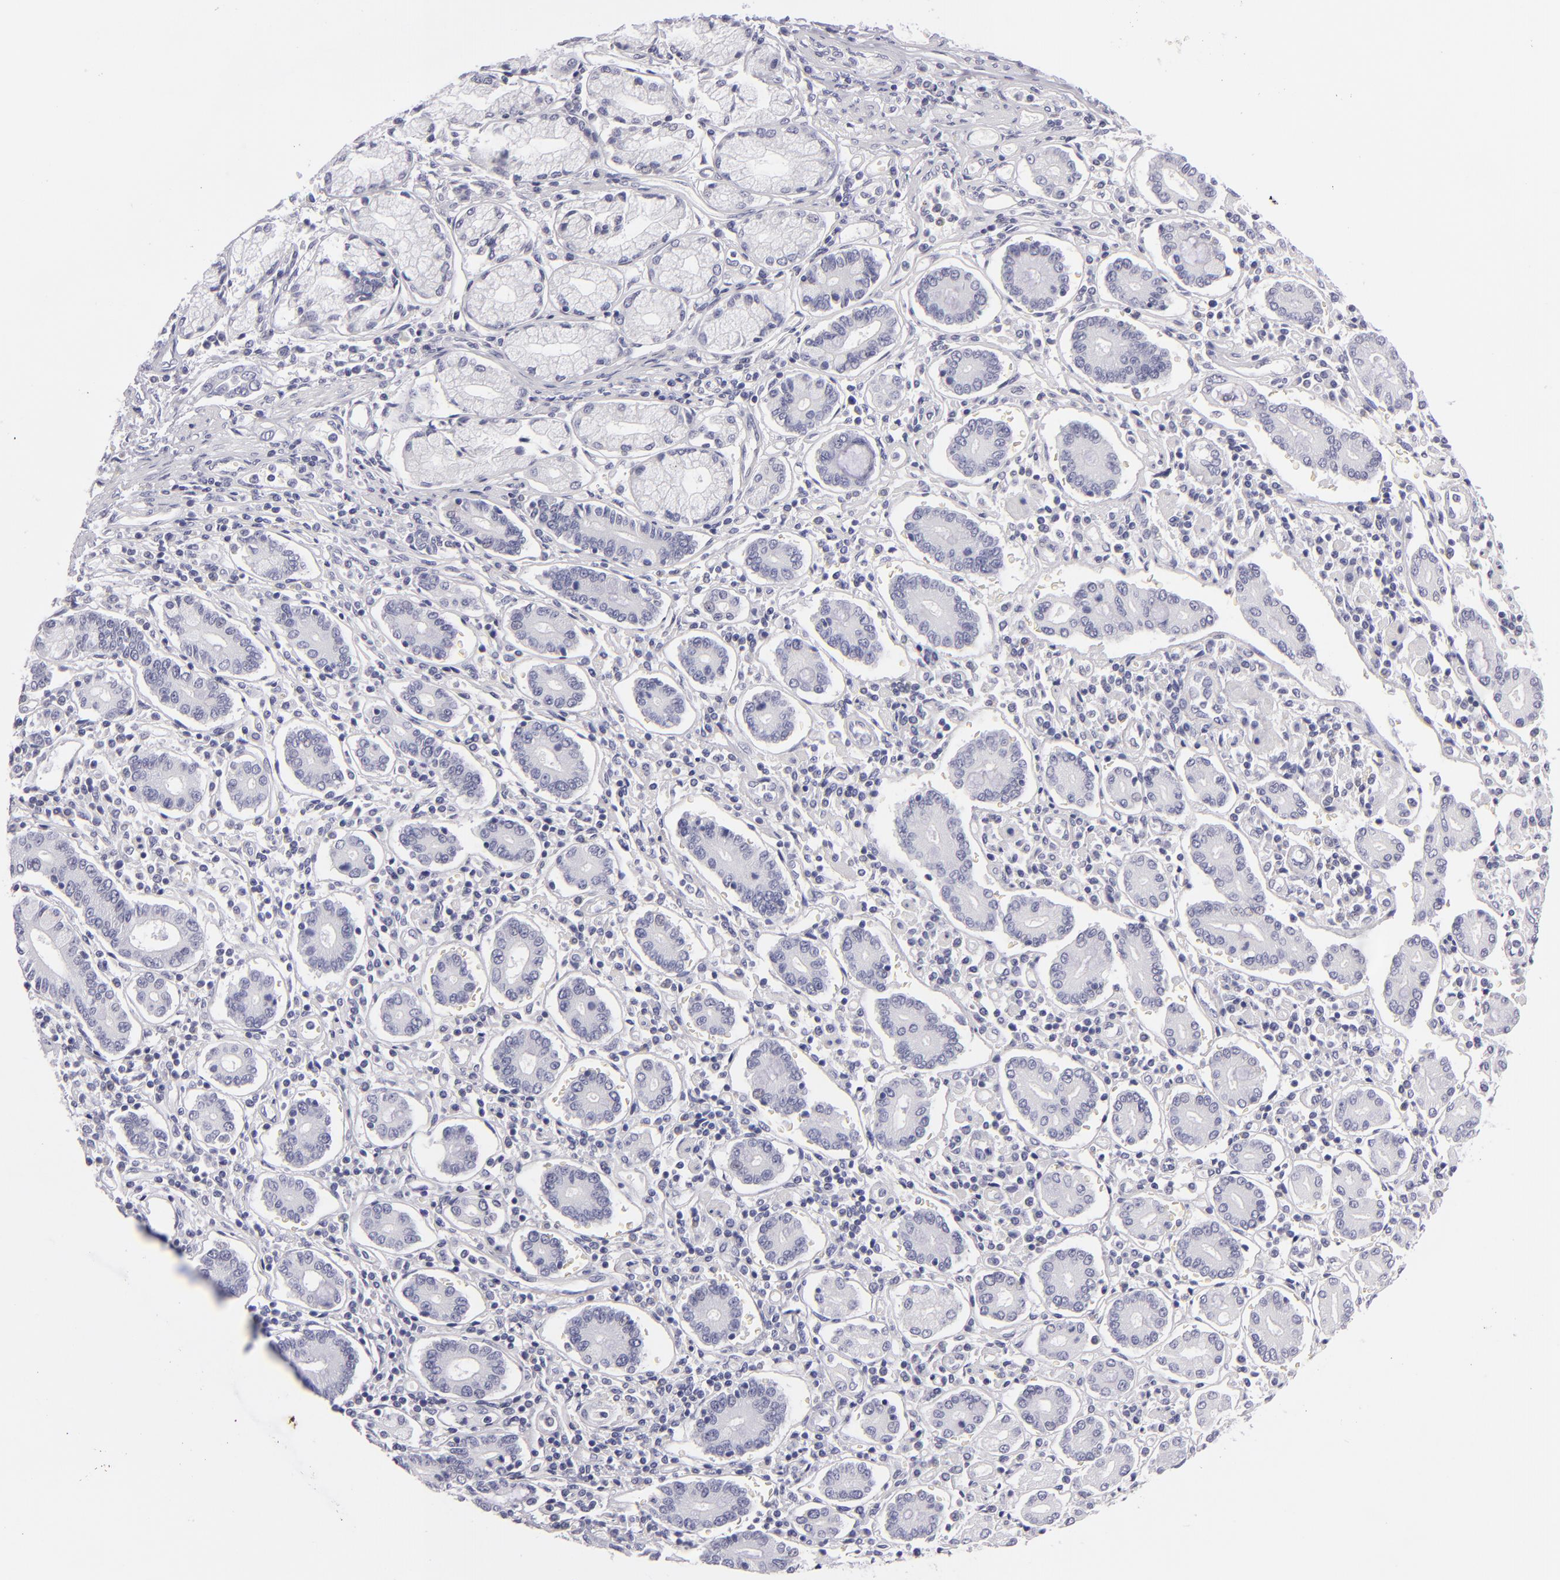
{"staining": {"intensity": "negative", "quantity": "none", "location": "none"}, "tissue": "pancreatic cancer", "cell_type": "Tumor cells", "image_type": "cancer", "snomed": [{"axis": "morphology", "description": "Adenocarcinoma, NOS"}, {"axis": "topography", "description": "Pancreas"}], "caption": "DAB (3,3'-diaminobenzidine) immunohistochemical staining of human pancreatic cancer (adenocarcinoma) displays no significant staining in tumor cells.", "gene": "TNNC1", "patient": {"sex": "female", "age": 57}}